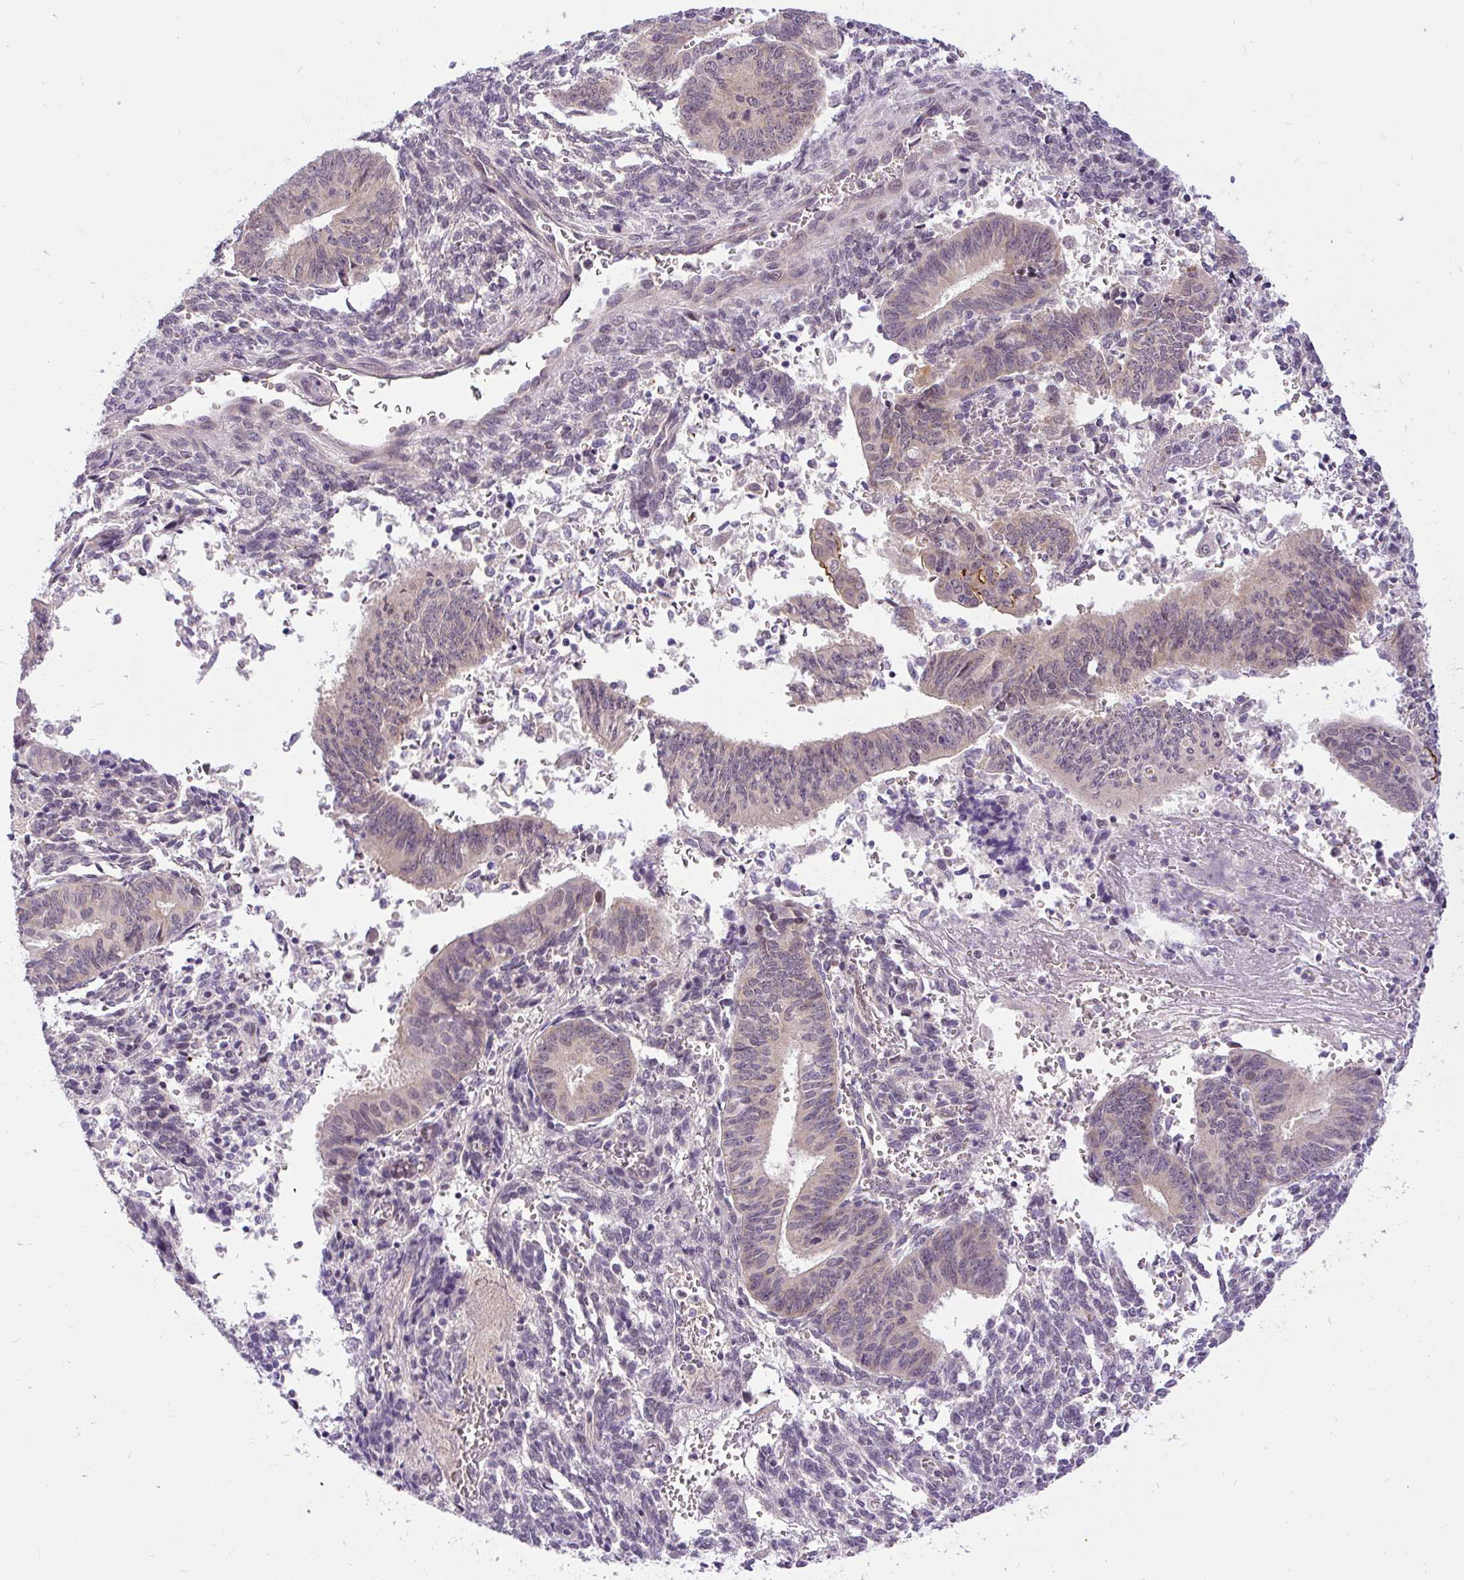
{"staining": {"intensity": "weak", "quantity": "25%-75%", "location": "cytoplasmic/membranous,nuclear"}, "tissue": "endometrial cancer", "cell_type": "Tumor cells", "image_type": "cancer", "snomed": [{"axis": "morphology", "description": "Adenocarcinoma, NOS"}, {"axis": "topography", "description": "Endometrium"}], "caption": "Protein analysis of adenocarcinoma (endometrial) tissue displays weak cytoplasmic/membranous and nuclear positivity in approximately 25%-75% of tumor cells.", "gene": "FAM117B", "patient": {"sex": "female", "age": 50}}